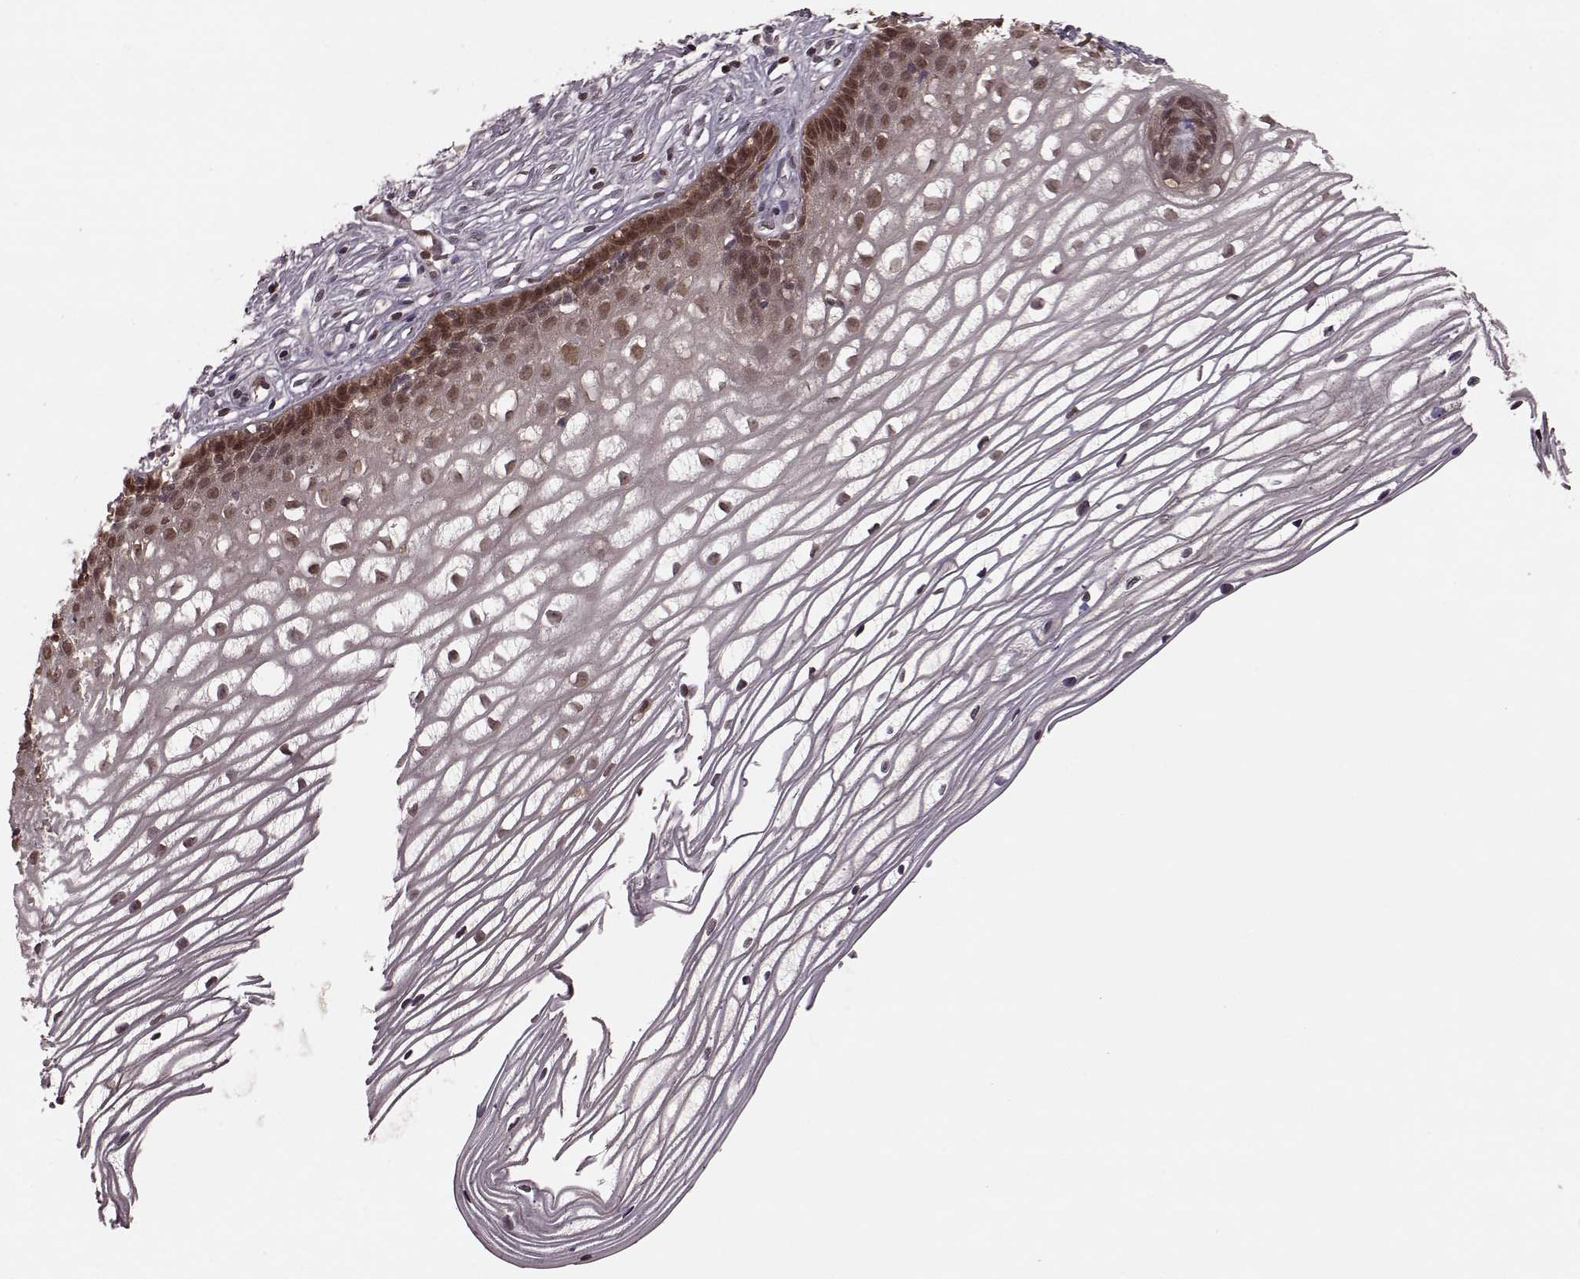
{"staining": {"intensity": "moderate", "quantity": ">75%", "location": "nuclear"}, "tissue": "cervix", "cell_type": "Glandular cells", "image_type": "normal", "snomed": [{"axis": "morphology", "description": "Normal tissue, NOS"}, {"axis": "topography", "description": "Cervix"}], "caption": "Protein expression analysis of unremarkable human cervix reveals moderate nuclear staining in approximately >75% of glandular cells. The staining was performed using DAB (3,3'-diaminobenzidine) to visualize the protein expression in brown, while the nuclei were stained in blue with hematoxylin (Magnification: 20x).", "gene": "GSS", "patient": {"sex": "female", "age": 40}}